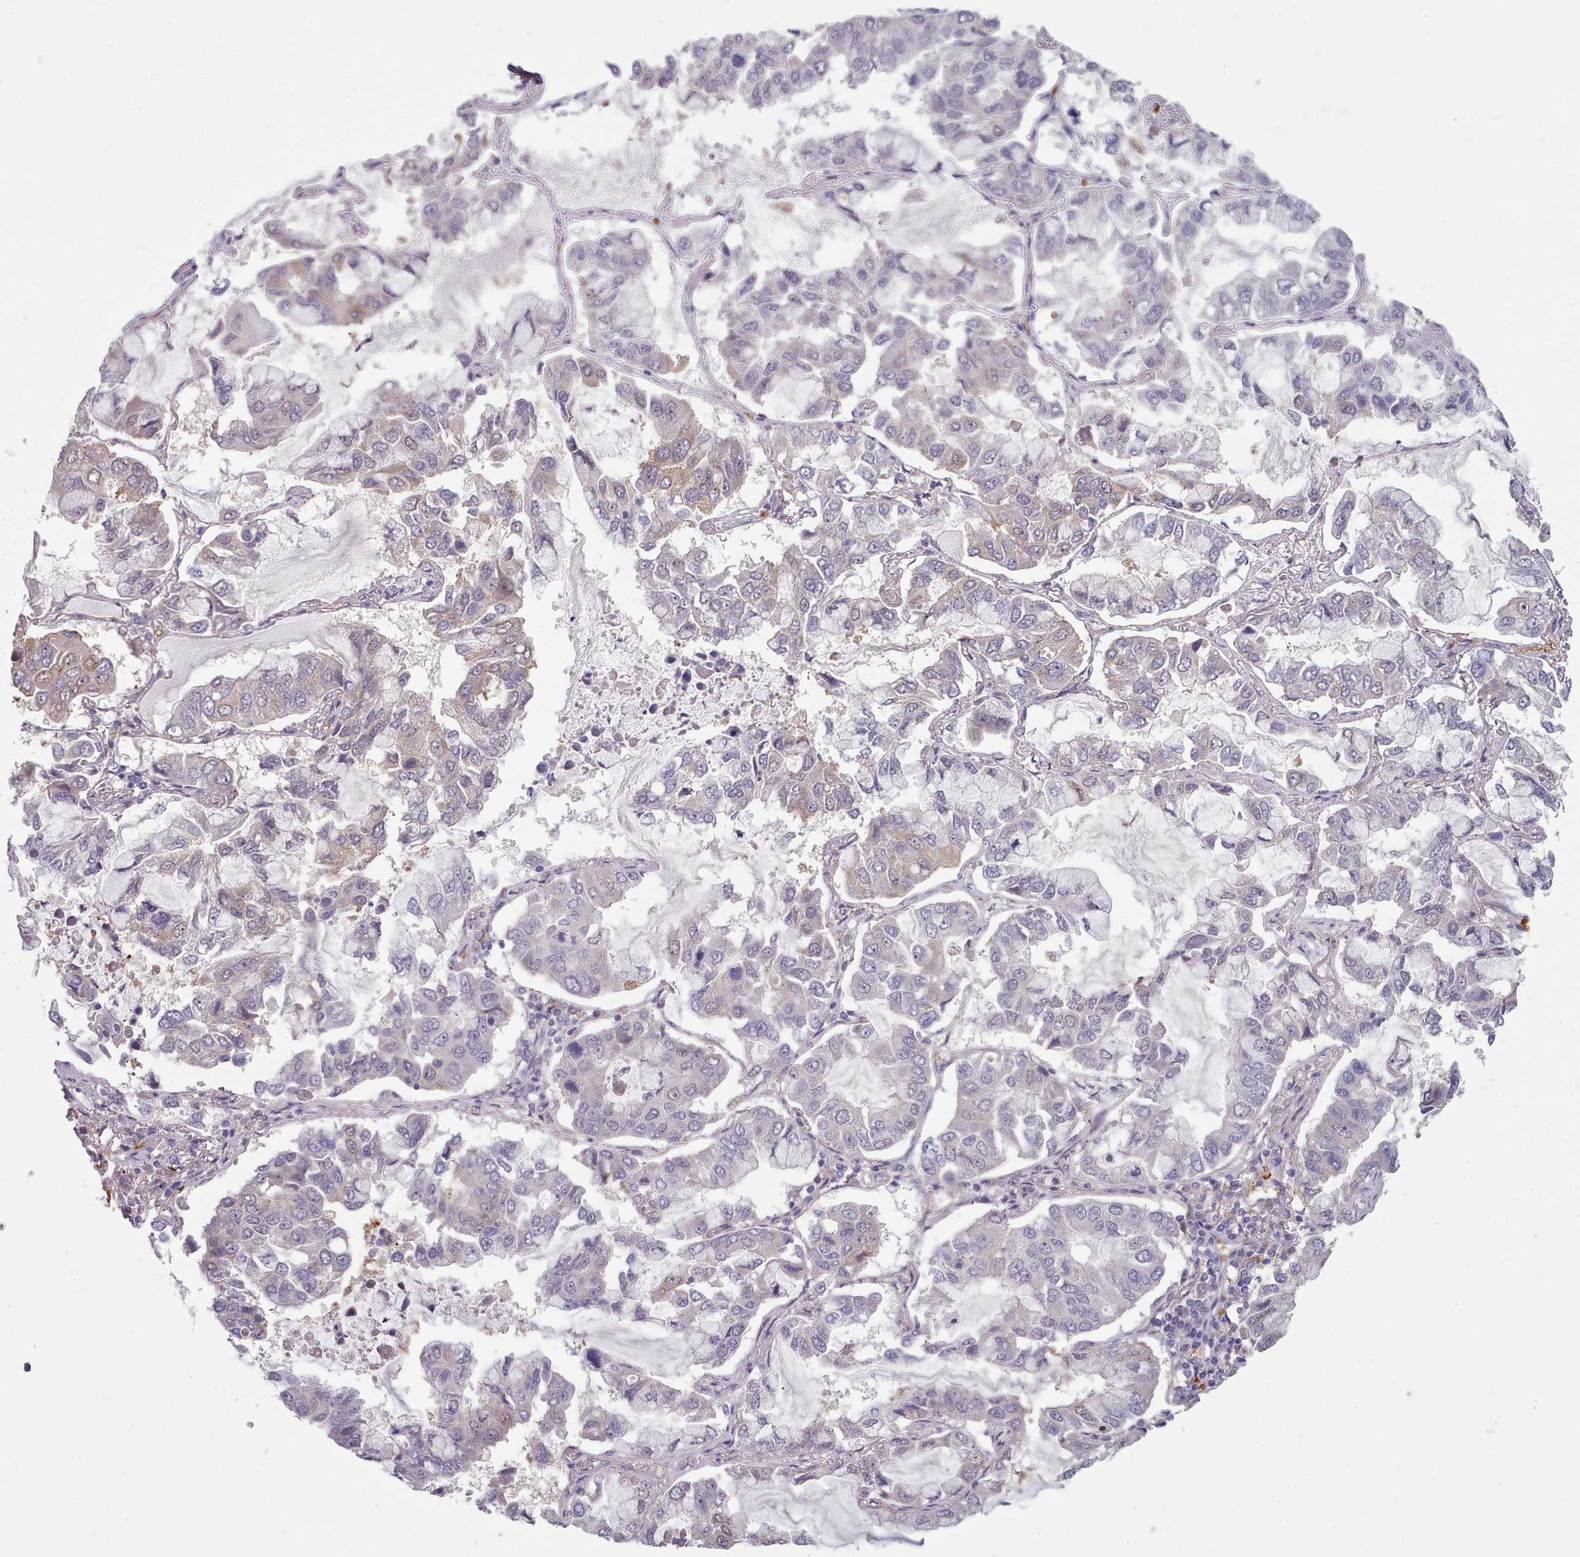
{"staining": {"intensity": "weak", "quantity": "<25%", "location": "nuclear"}, "tissue": "lung cancer", "cell_type": "Tumor cells", "image_type": "cancer", "snomed": [{"axis": "morphology", "description": "Adenocarcinoma, NOS"}, {"axis": "topography", "description": "Lung"}], "caption": "An immunohistochemistry (IHC) histopathology image of adenocarcinoma (lung) is shown. There is no staining in tumor cells of adenocarcinoma (lung).", "gene": "CLNS1A", "patient": {"sex": "male", "age": 64}}